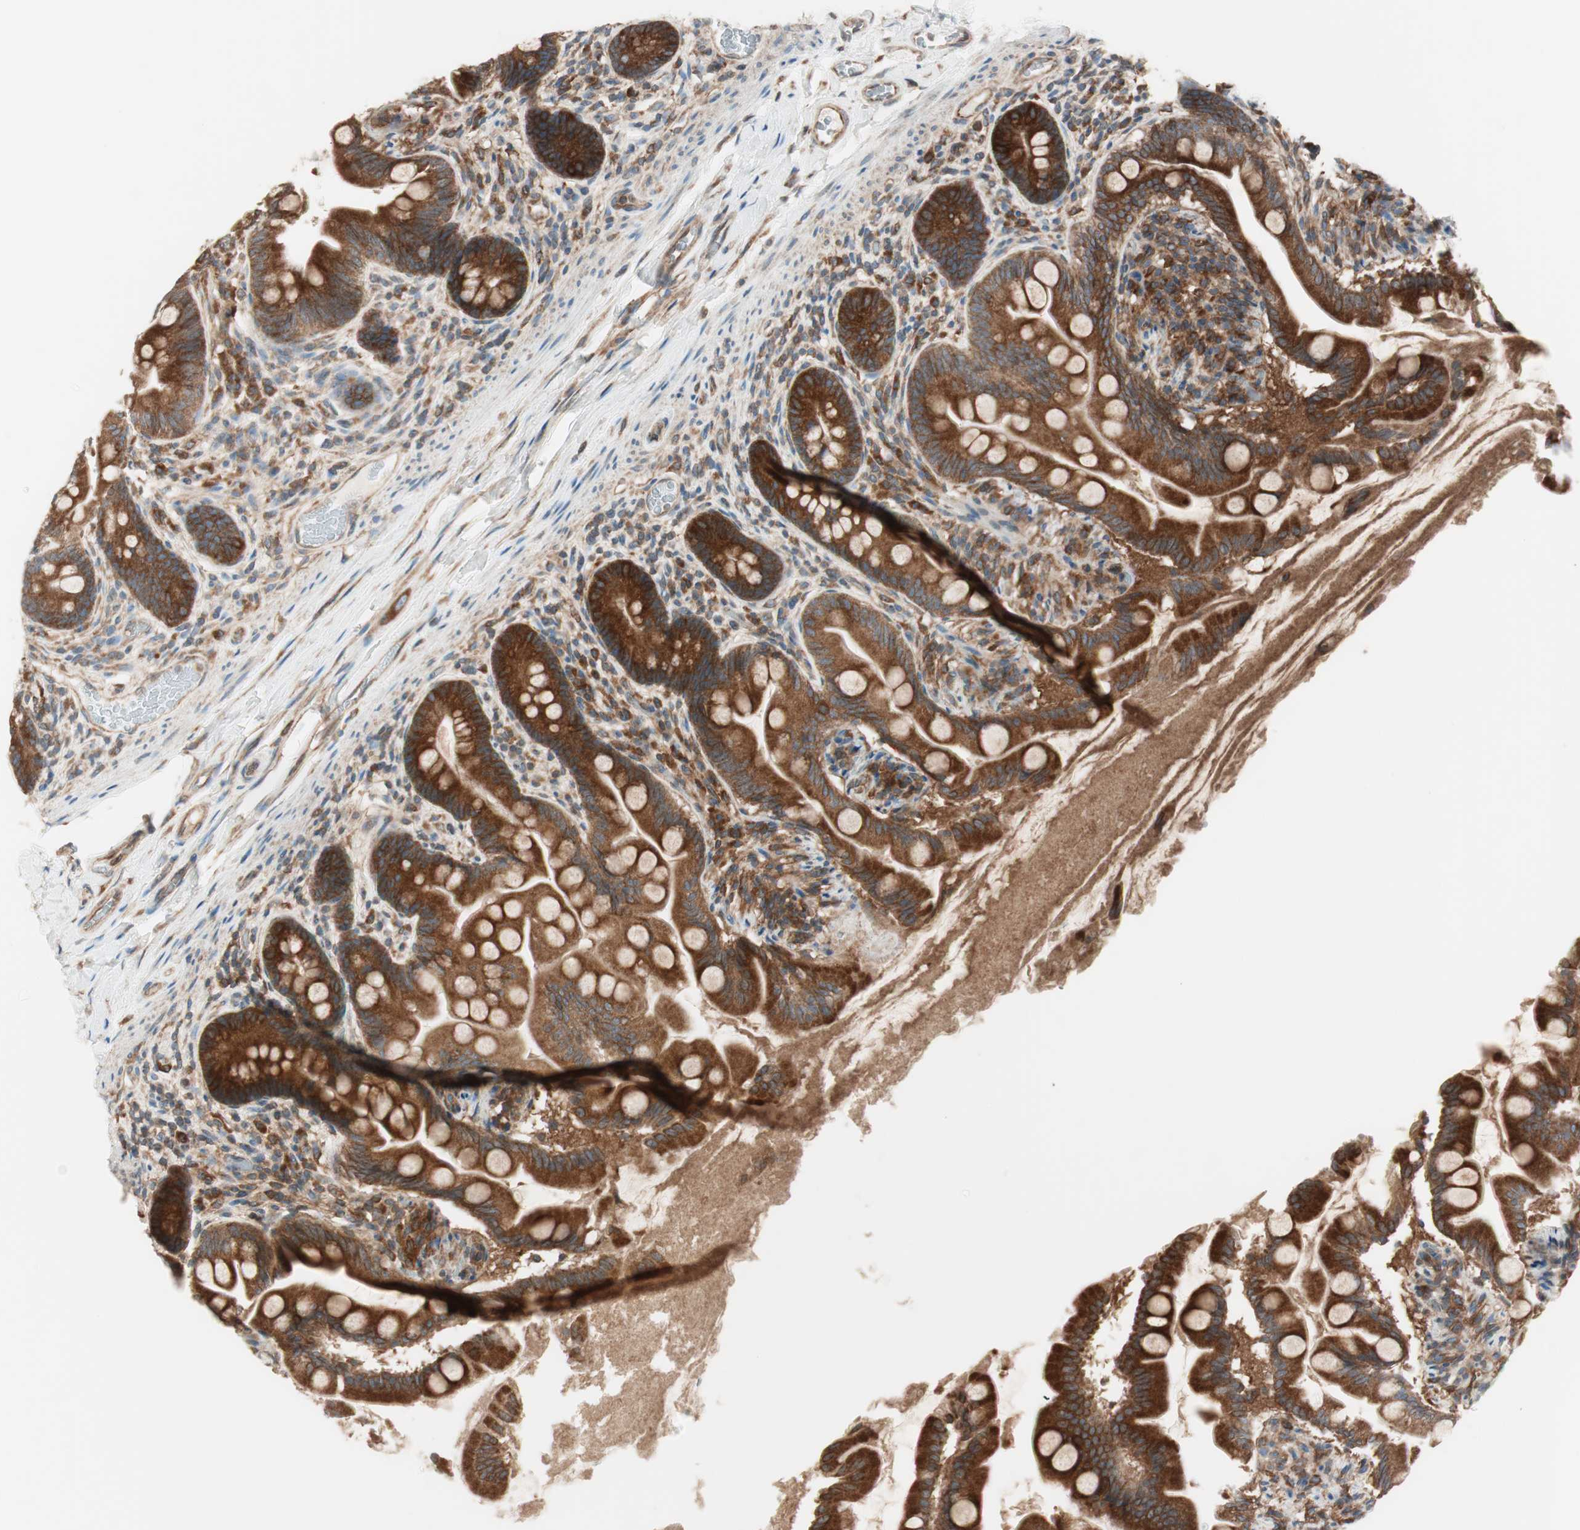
{"staining": {"intensity": "strong", "quantity": ">75%", "location": "cytoplasmic/membranous"}, "tissue": "small intestine", "cell_type": "Glandular cells", "image_type": "normal", "snomed": [{"axis": "morphology", "description": "Normal tissue, NOS"}, {"axis": "topography", "description": "Small intestine"}], "caption": "Immunohistochemistry (IHC) (DAB (3,3'-diaminobenzidine)) staining of benign small intestine displays strong cytoplasmic/membranous protein staining in about >75% of glandular cells.", "gene": "RAB5A", "patient": {"sex": "female", "age": 56}}